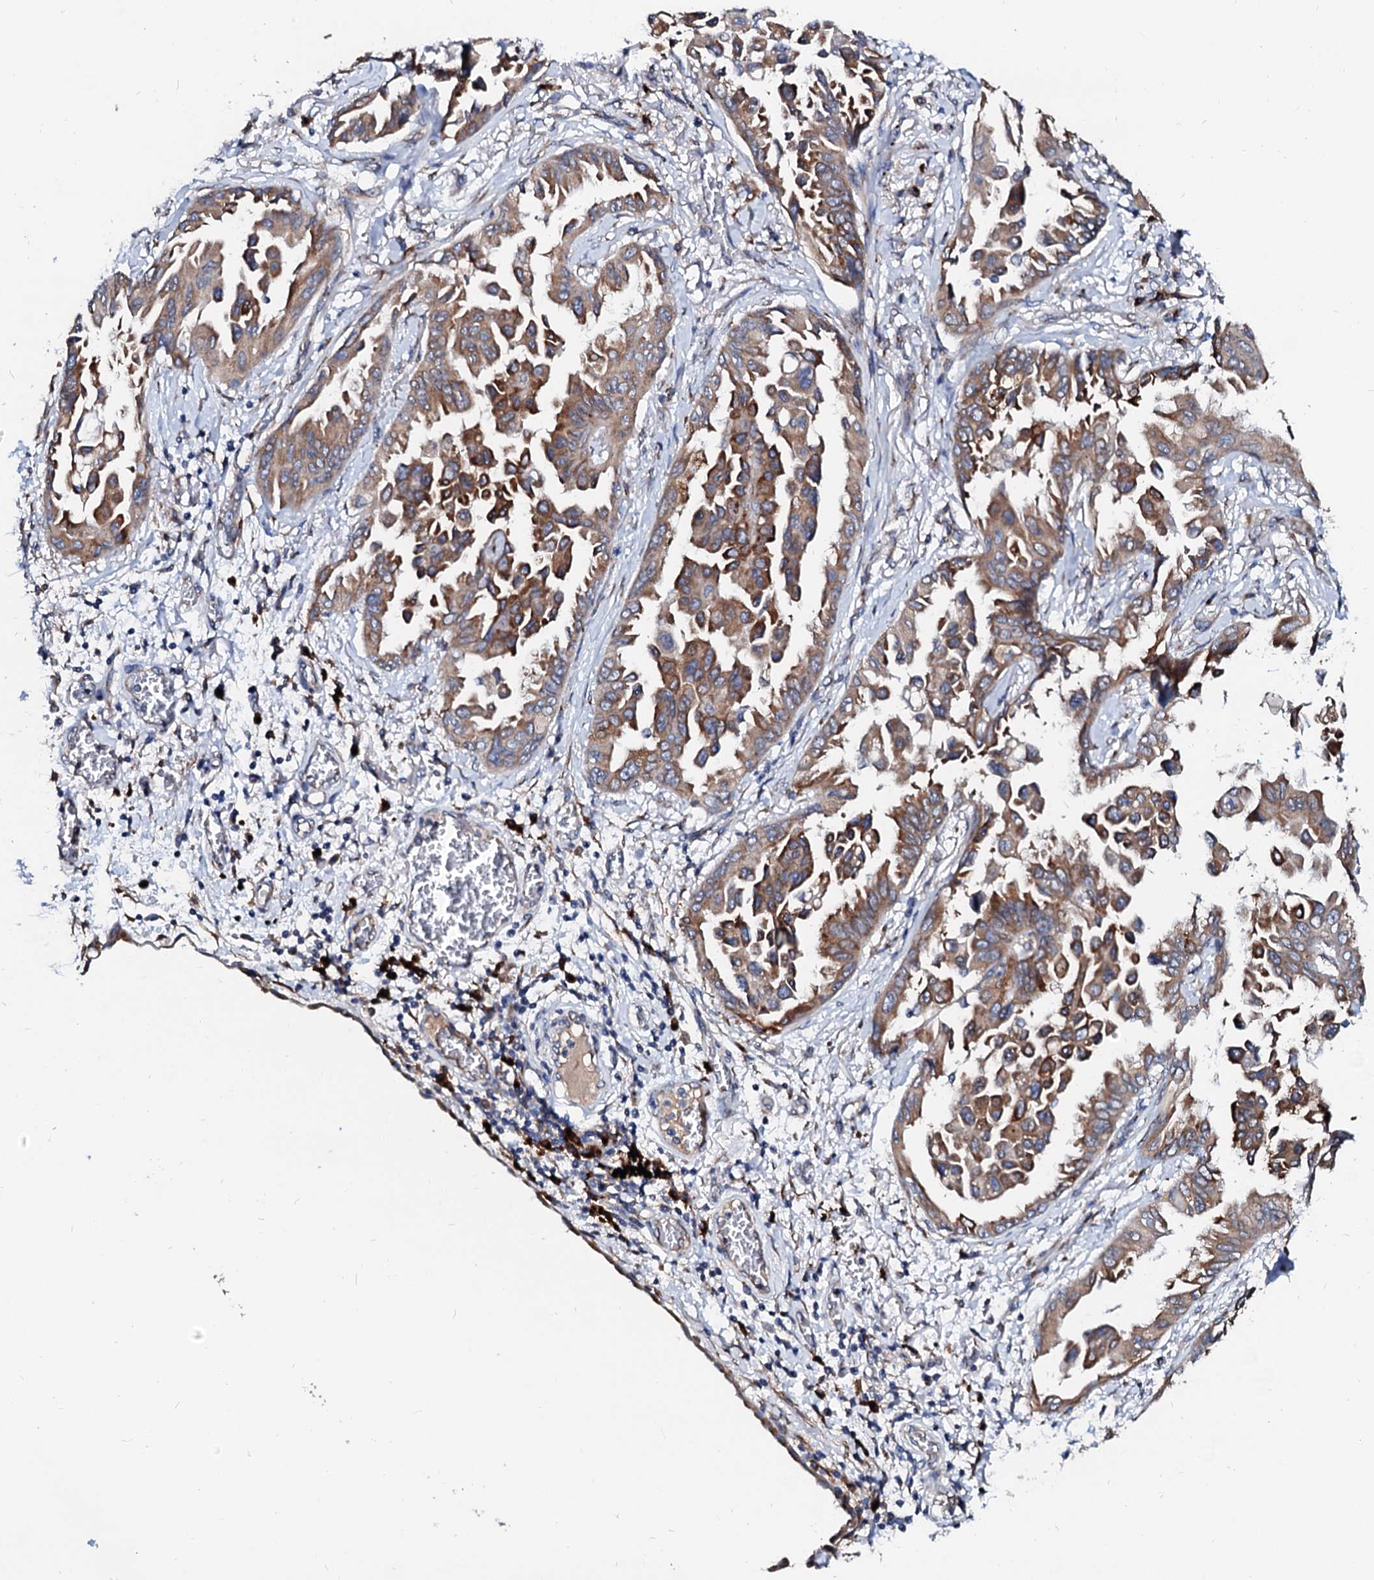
{"staining": {"intensity": "moderate", "quantity": ">75%", "location": "cytoplasmic/membranous"}, "tissue": "lung cancer", "cell_type": "Tumor cells", "image_type": "cancer", "snomed": [{"axis": "morphology", "description": "Adenocarcinoma, NOS"}, {"axis": "topography", "description": "Lung"}], "caption": "Protein analysis of lung cancer tissue reveals moderate cytoplasmic/membranous positivity in about >75% of tumor cells.", "gene": "LMAN1", "patient": {"sex": "female", "age": 67}}